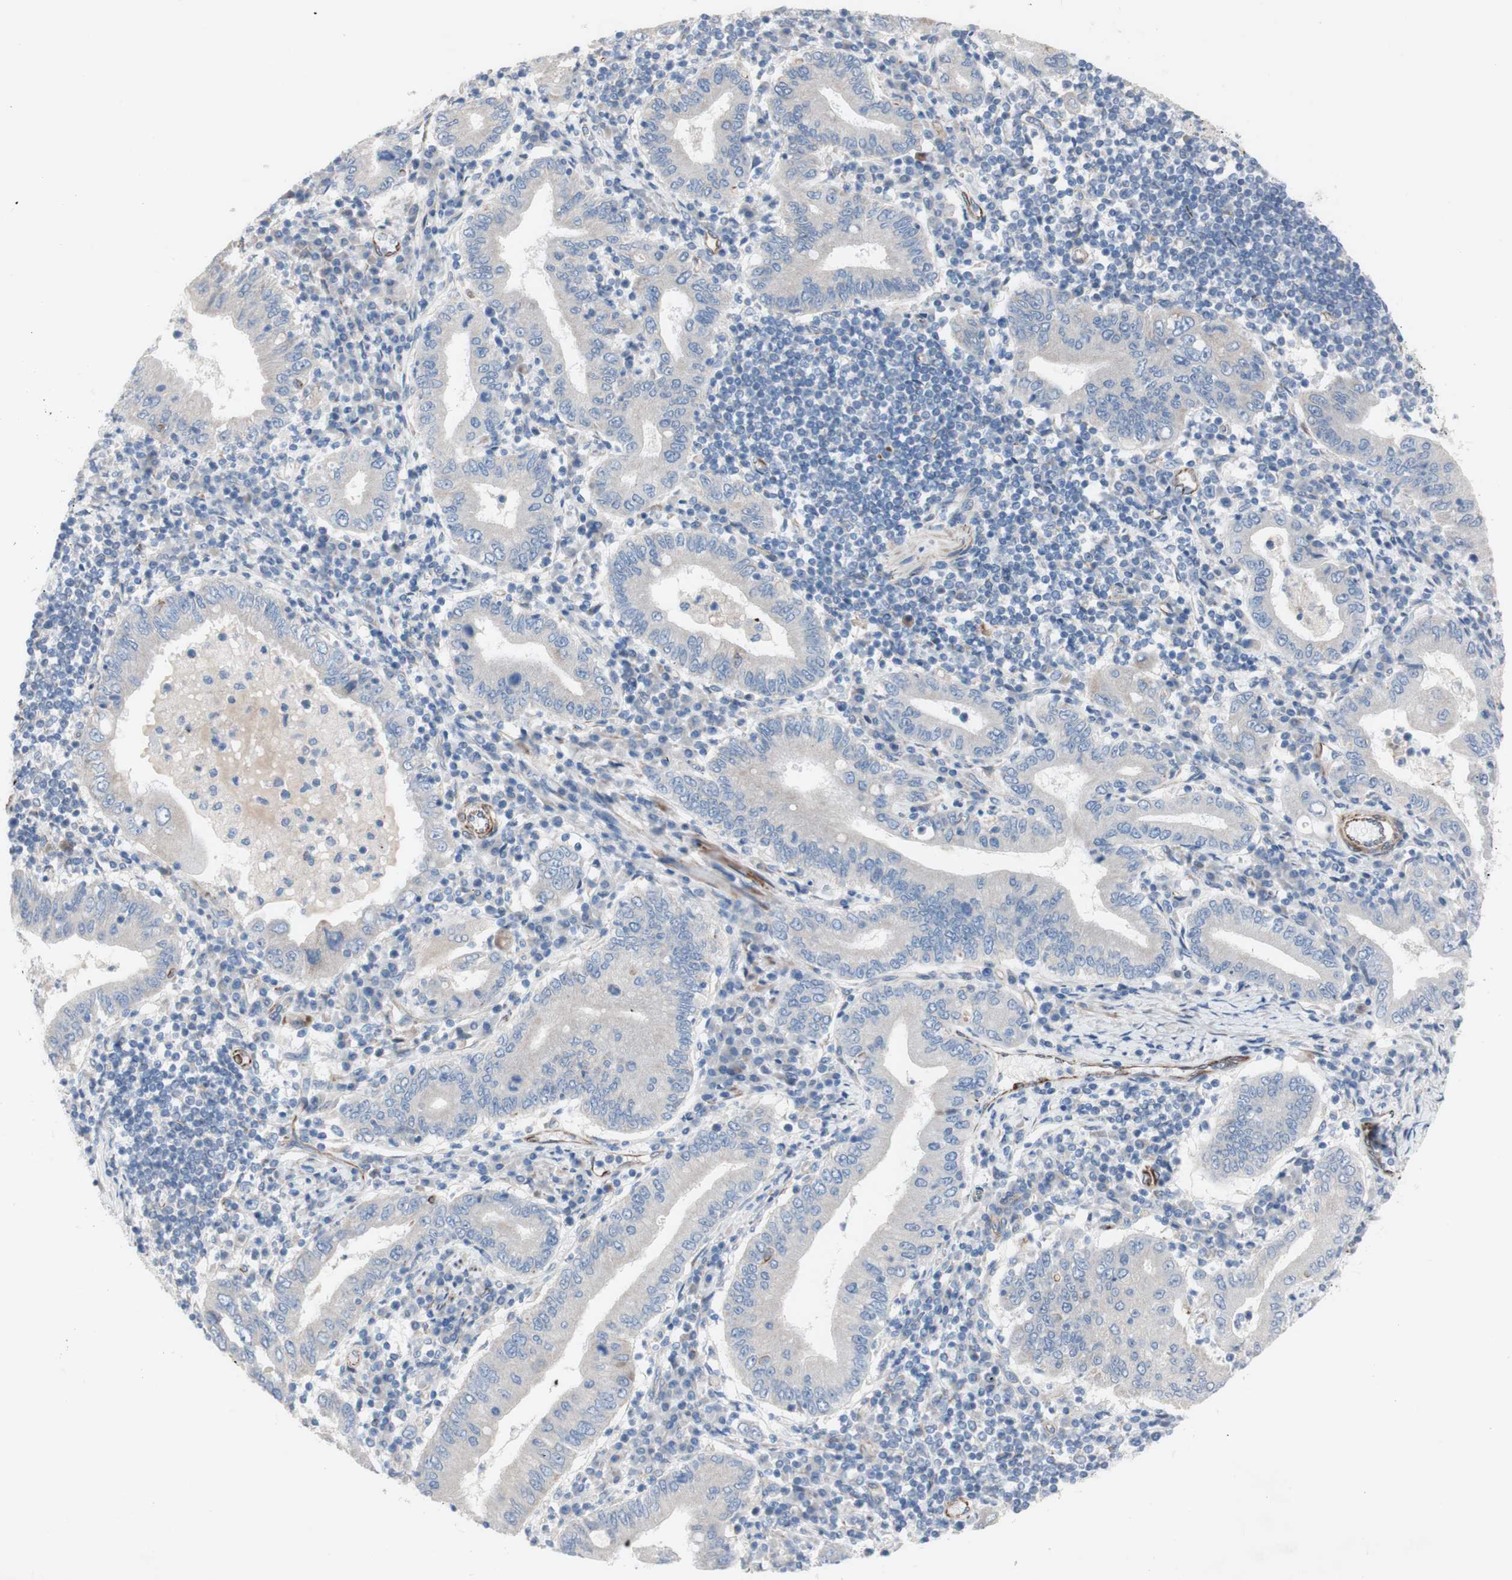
{"staining": {"intensity": "negative", "quantity": "none", "location": "none"}, "tissue": "stomach cancer", "cell_type": "Tumor cells", "image_type": "cancer", "snomed": [{"axis": "morphology", "description": "Normal tissue, NOS"}, {"axis": "morphology", "description": "Adenocarcinoma, NOS"}, {"axis": "topography", "description": "Esophagus"}, {"axis": "topography", "description": "Stomach, upper"}, {"axis": "topography", "description": "Peripheral nerve tissue"}], "caption": "DAB (3,3'-diaminobenzidine) immunohistochemical staining of stomach cancer (adenocarcinoma) demonstrates no significant staining in tumor cells.", "gene": "AGPAT5", "patient": {"sex": "male", "age": 62}}